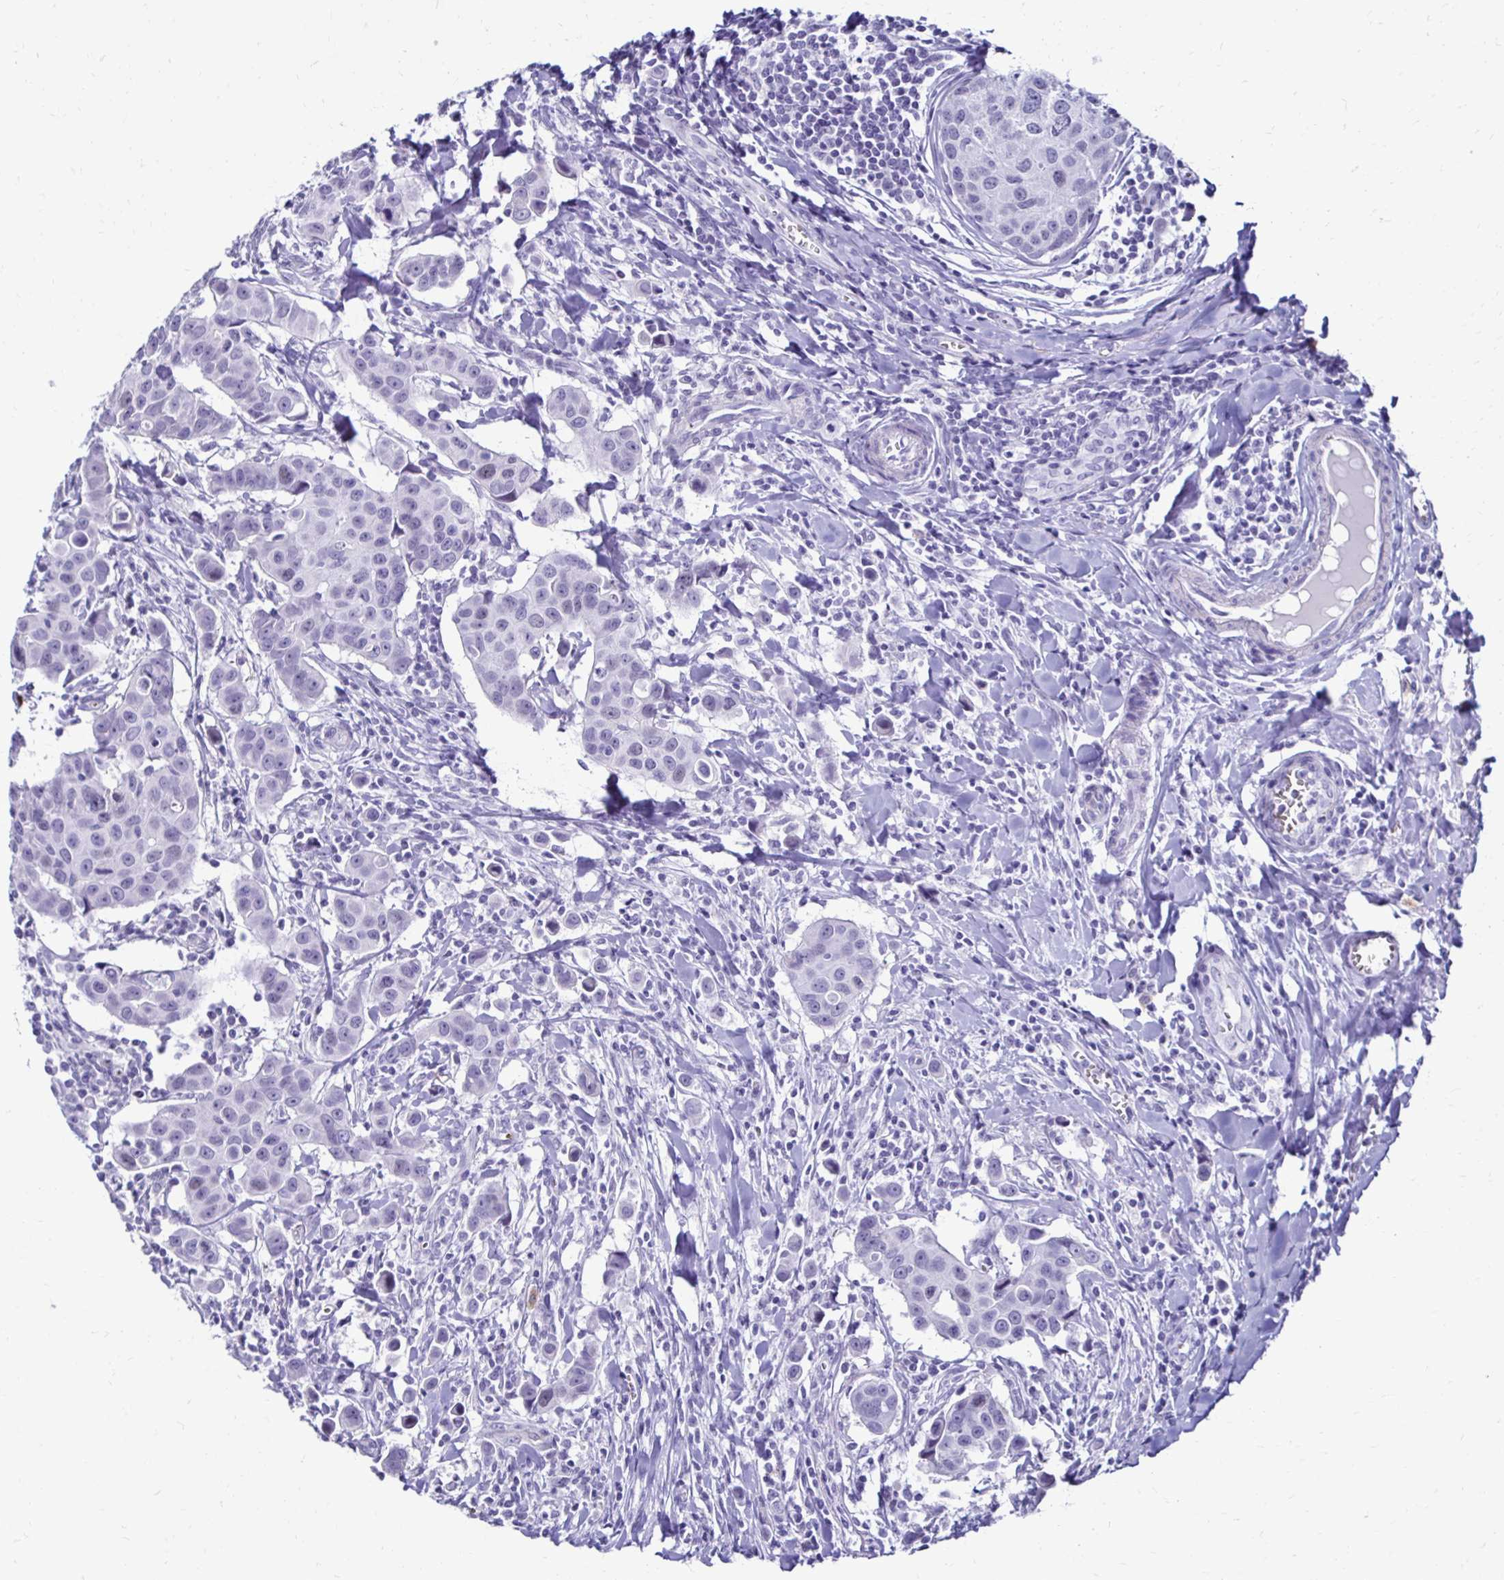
{"staining": {"intensity": "negative", "quantity": "none", "location": "none"}, "tissue": "breast cancer", "cell_type": "Tumor cells", "image_type": "cancer", "snomed": [{"axis": "morphology", "description": "Duct carcinoma"}, {"axis": "topography", "description": "Breast"}], "caption": "Image shows no protein staining in tumor cells of breast cancer (infiltrating ductal carcinoma) tissue.", "gene": "RHBDL3", "patient": {"sex": "female", "age": 24}}